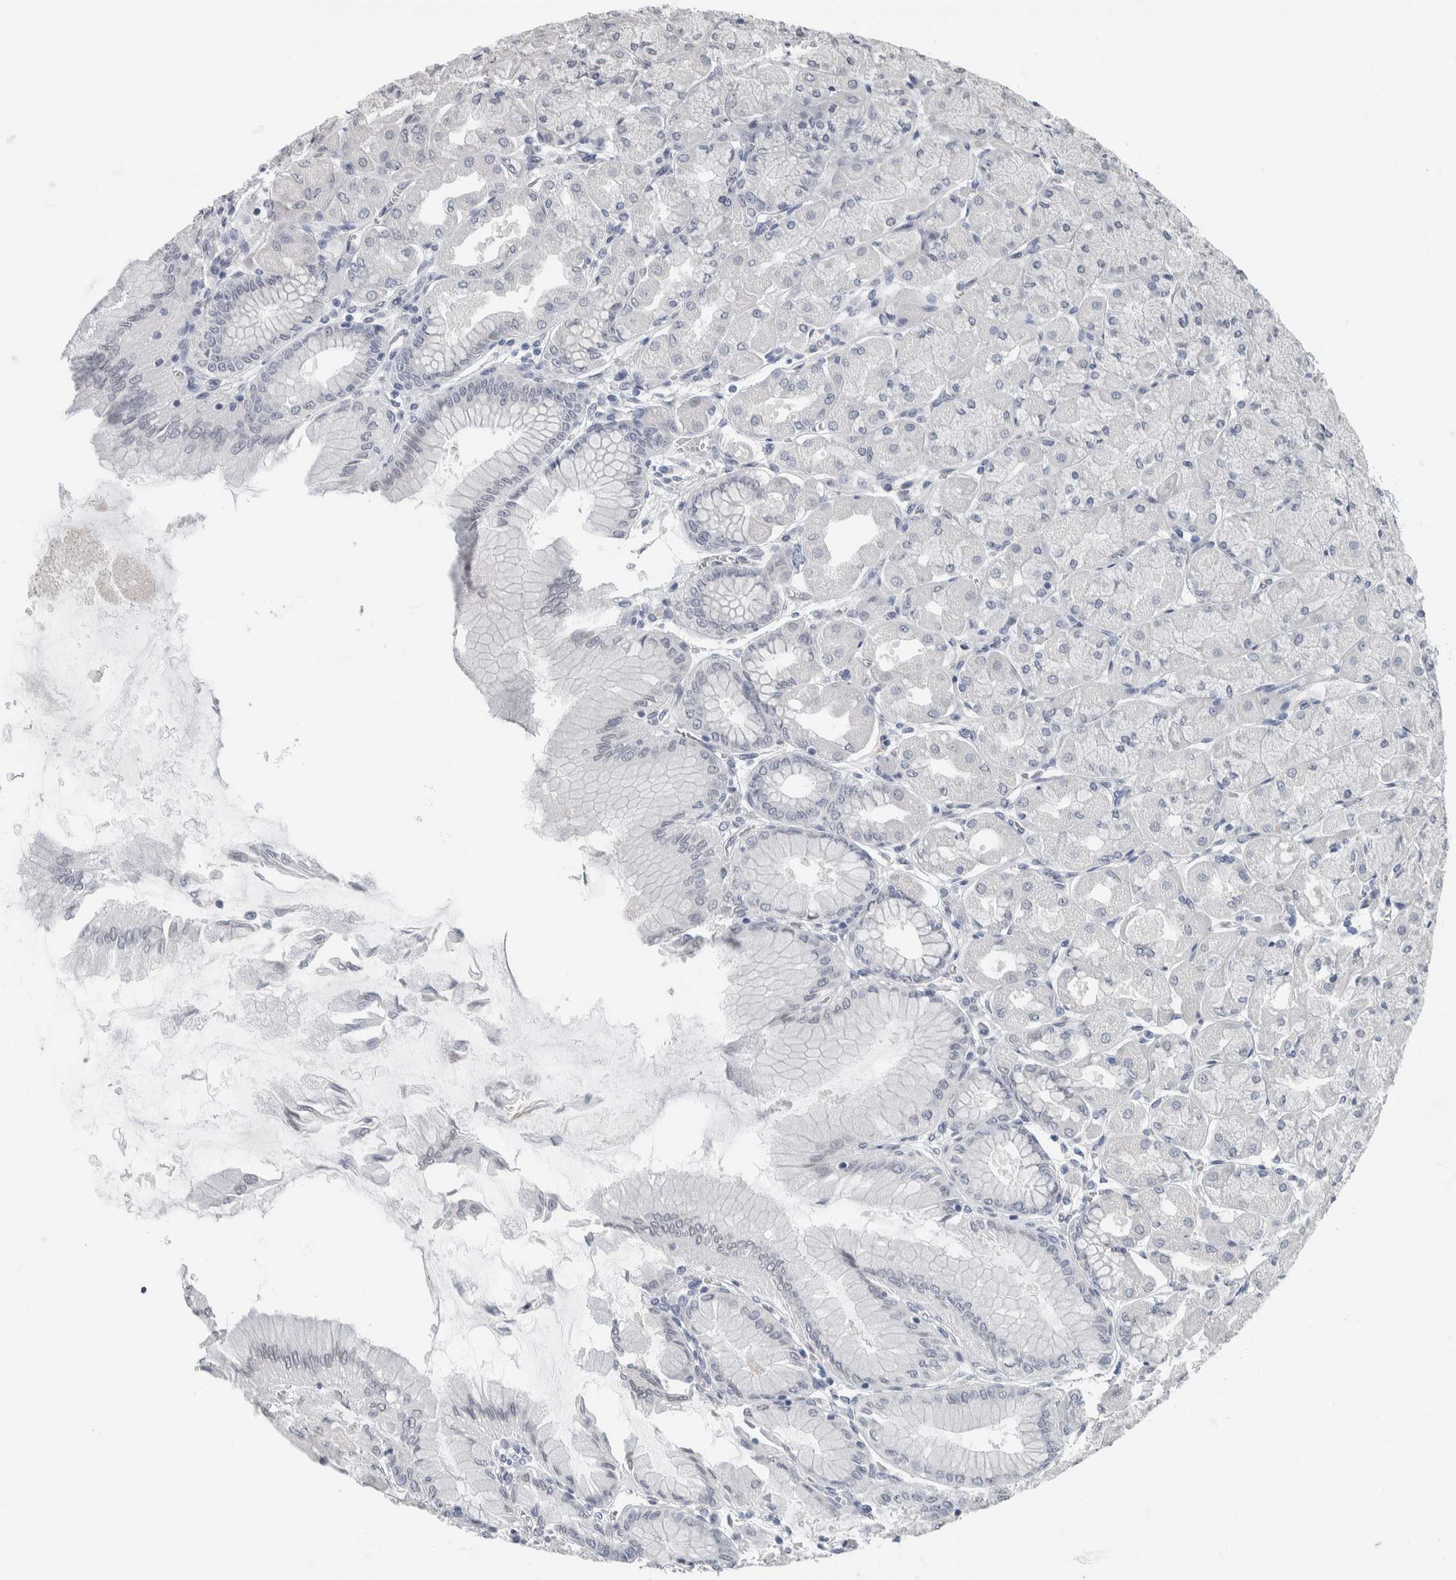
{"staining": {"intensity": "negative", "quantity": "none", "location": "none"}, "tissue": "stomach", "cell_type": "Glandular cells", "image_type": "normal", "snomed": [{"axis": "morphology", "description": "Normal tissue, NOS"}, {"axis": "topography", "description": "Stomach, upper"}], "caption": "Immunohistochemical staining of normal stomach shows no significant expression in glandular cells.", "gene": "NEFM", "patient": {"sex": "female", "age": 56}}